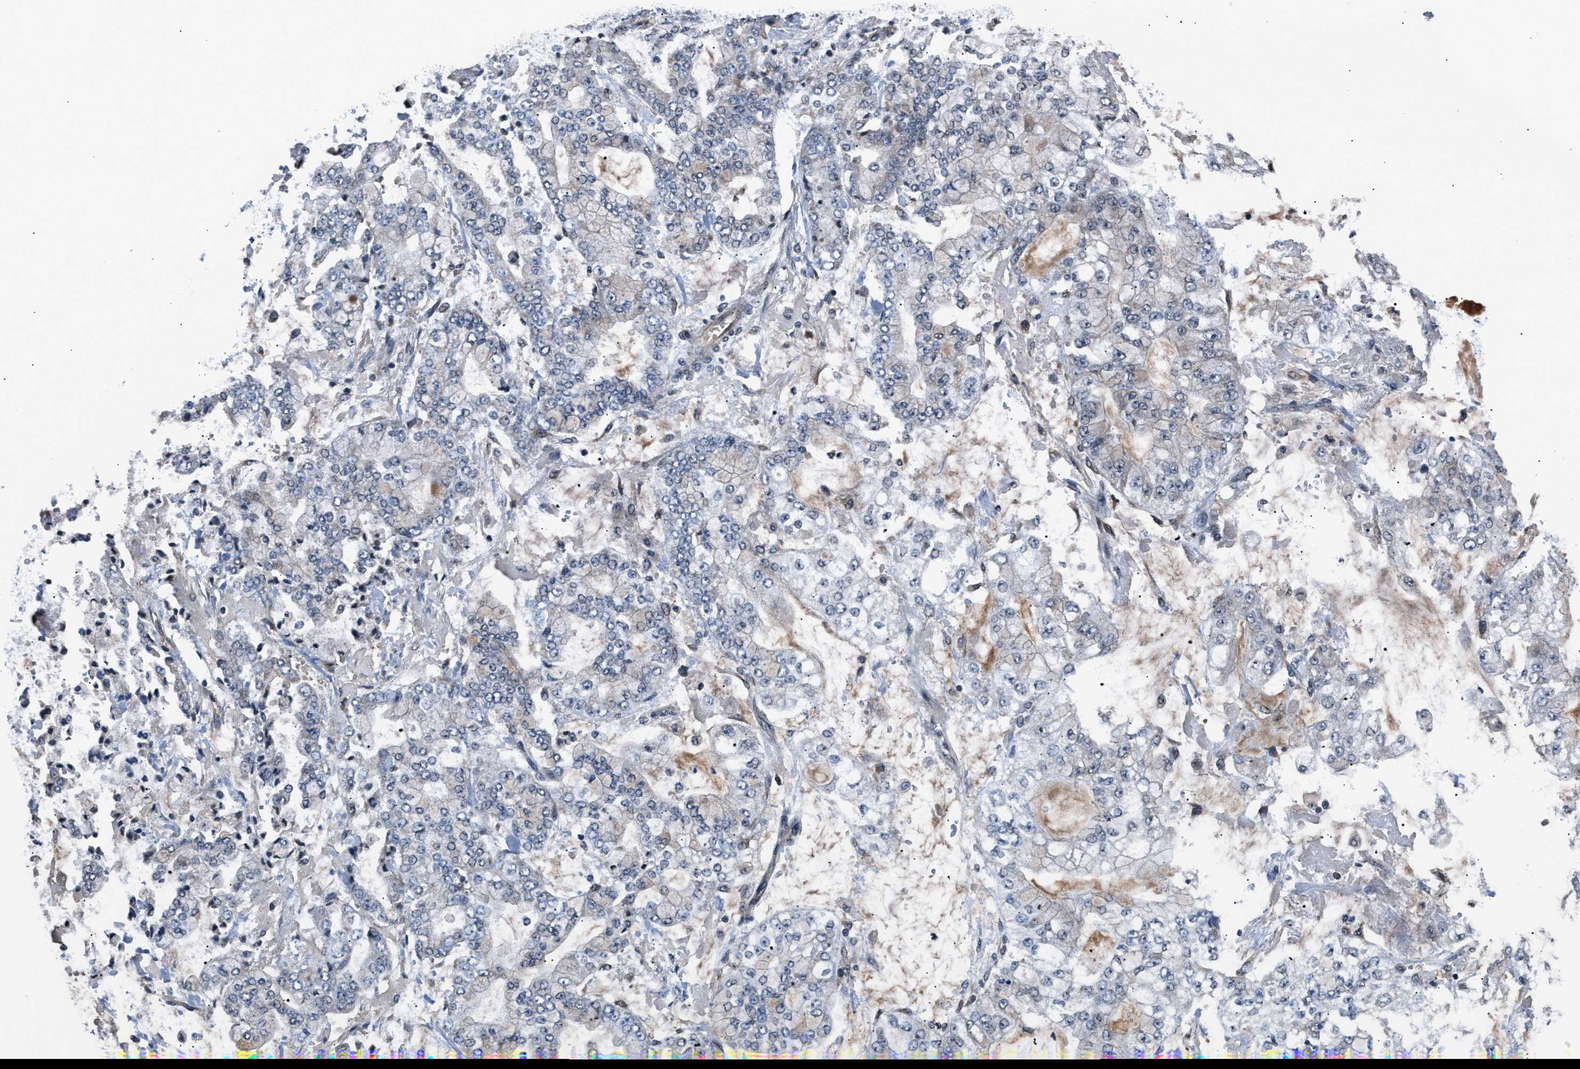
{"staining": {"intensity": "negative", "quantity": "none", "location": "none"}, "tissue": "stomach cancer", "cell_type": "Tumor cells", "image_type": "cancer", "snomed": [{"axis": "morphology", "description": "Adenocarcinoma, NOS"}, {"axis": "topography", "description": "Stomach"}], "caption": "A high-resolution image shows immunohistochemistry (IHC) staining of stomach cancer, which reveals no significant expression in tumor cells.", "gene": "TP53I3", "patient": {"sex": "male", "age": 76}}